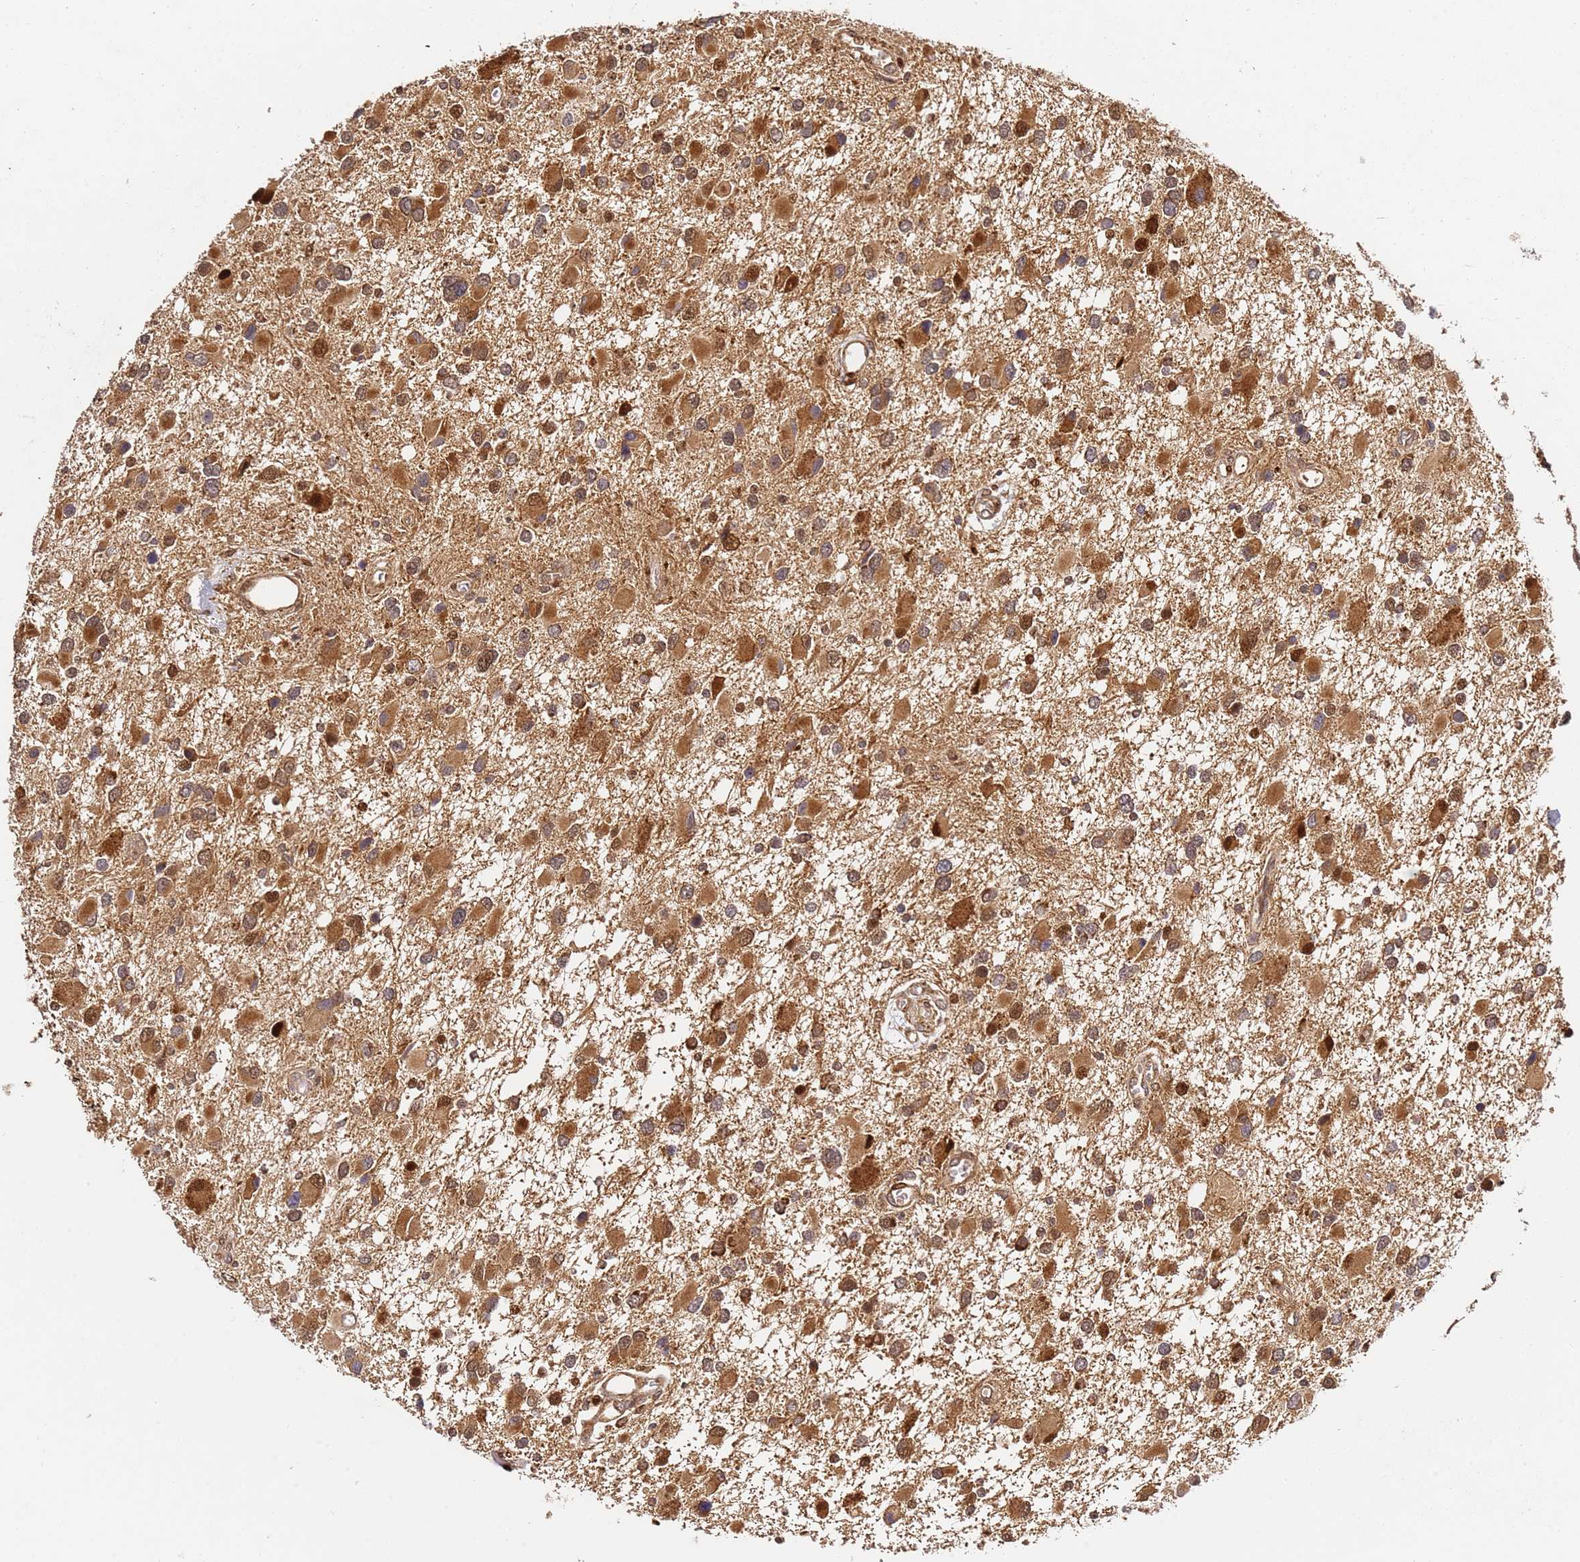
{"staining": {"intensity": "moderate", "quantity": ">75%", "location": "cytoplasmic/membranous,nuclear"}, "tissue": "glioma", "cell_type": "Tumor cells", "image_type": "cancer", "snomed": [{"axis": "morphology", "description": "Glioma, malignant, High grade"}, {"axis": "topography", "description": "Brain"}], "caption": "This is a micrograph of immunohistochemistry (IHC) staining of malignant glioma (high-grade), which shows moderate positivity in the cytoplasmic/membranous and nuclear of tumor cells.", "gene": "SMOX", "patient": {"sex": "male", "age": 53}}